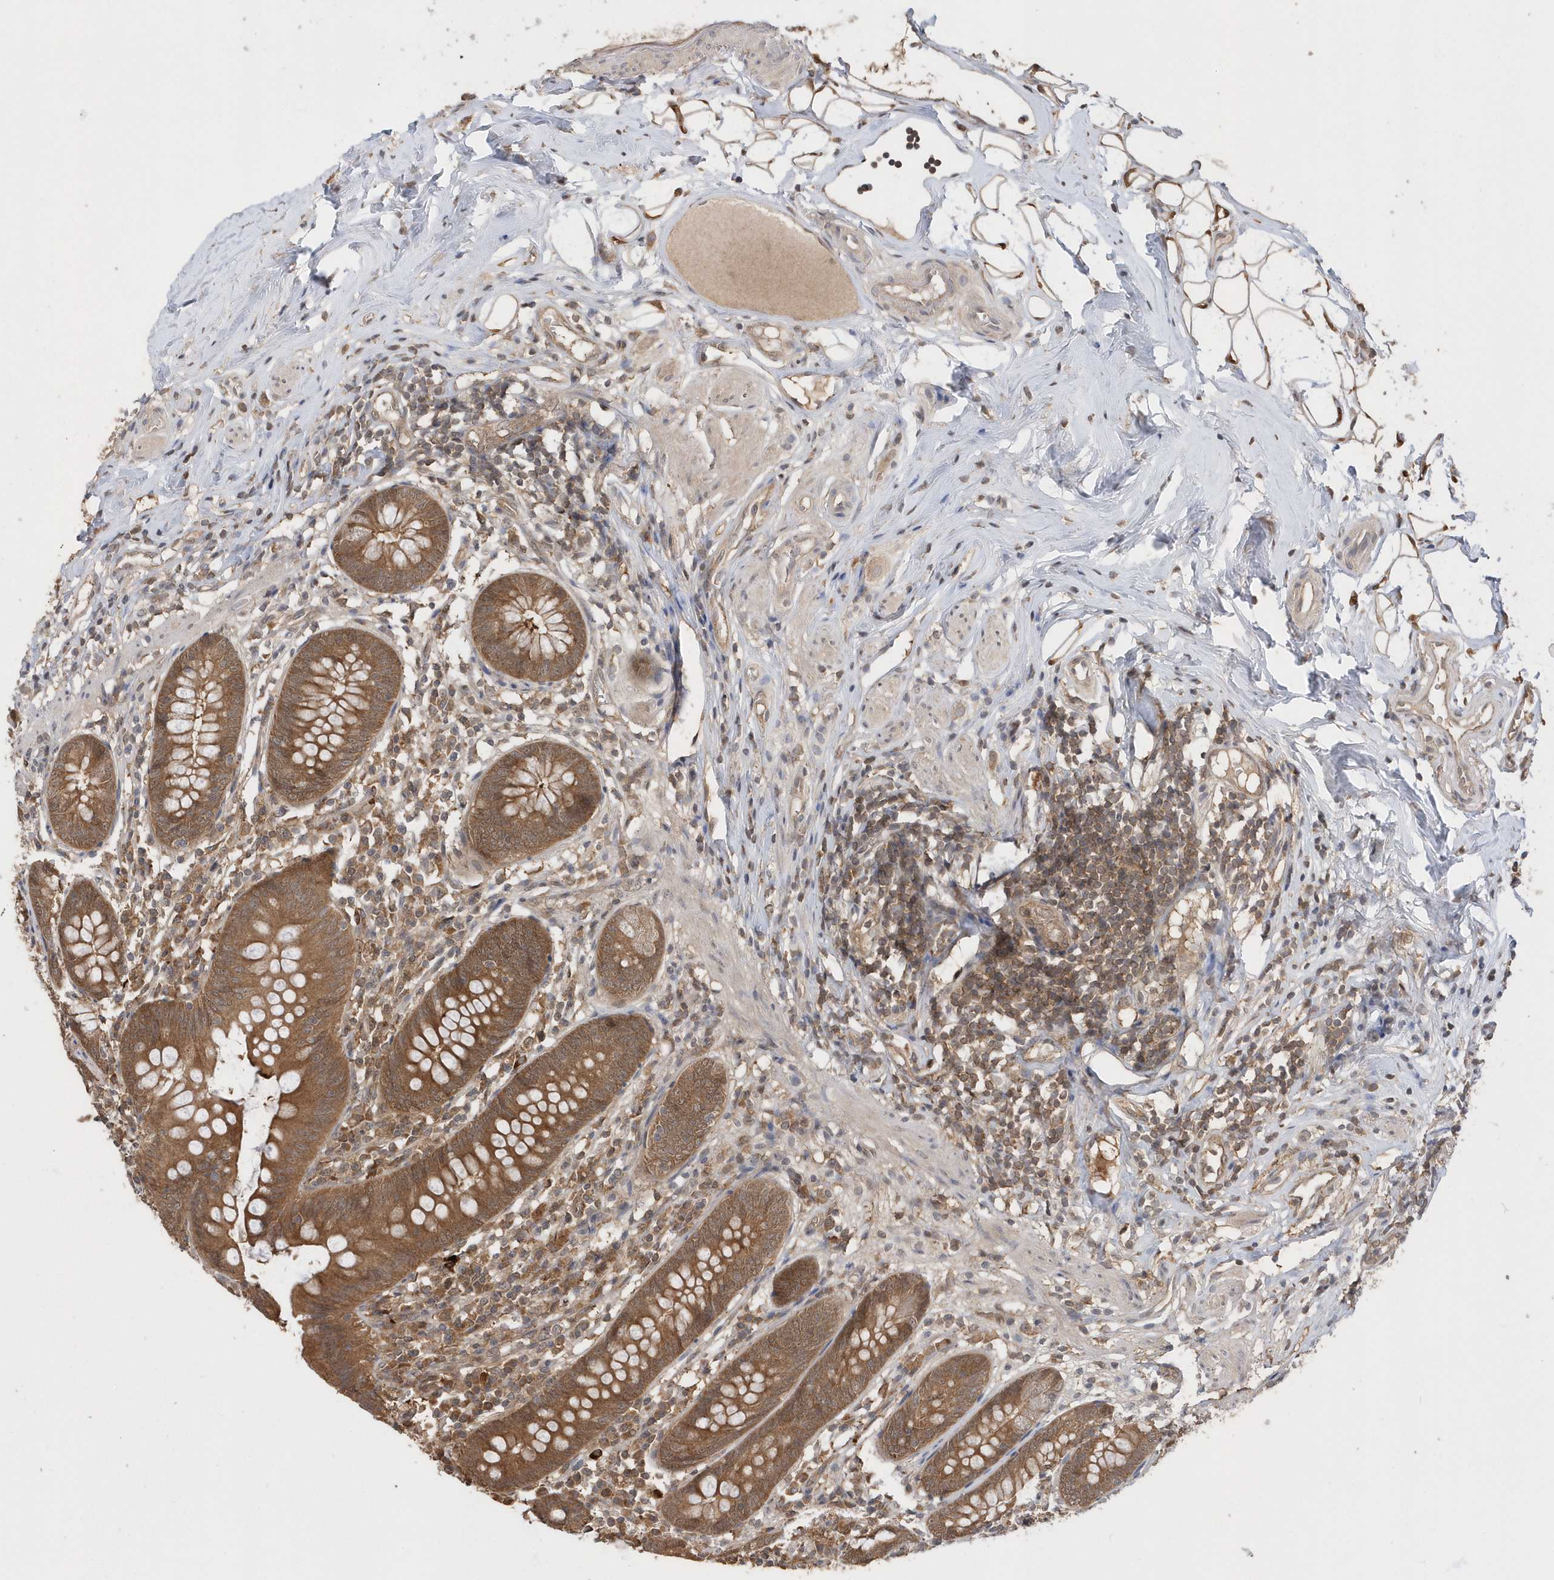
{"staining": {"intensity": "moderate", "quantity": ">75%", "location": "cytoplasmic/membranous"}, "tissue": "appendix", "cell_type": "Glandular cells", "image_type": "normal", "snomed": [{"axis": "morphology", "description": "Normal tissue, NOS"}, {"axis": "topography", "description": "Appendix"}], "caption": "Glandular cells display medium levels of moderate cytoplasmic/membranous staining in about >75% of cells in benign human appendix.", "gene": "RPEL1", "patient": {"sex": "female", "age": 62}}